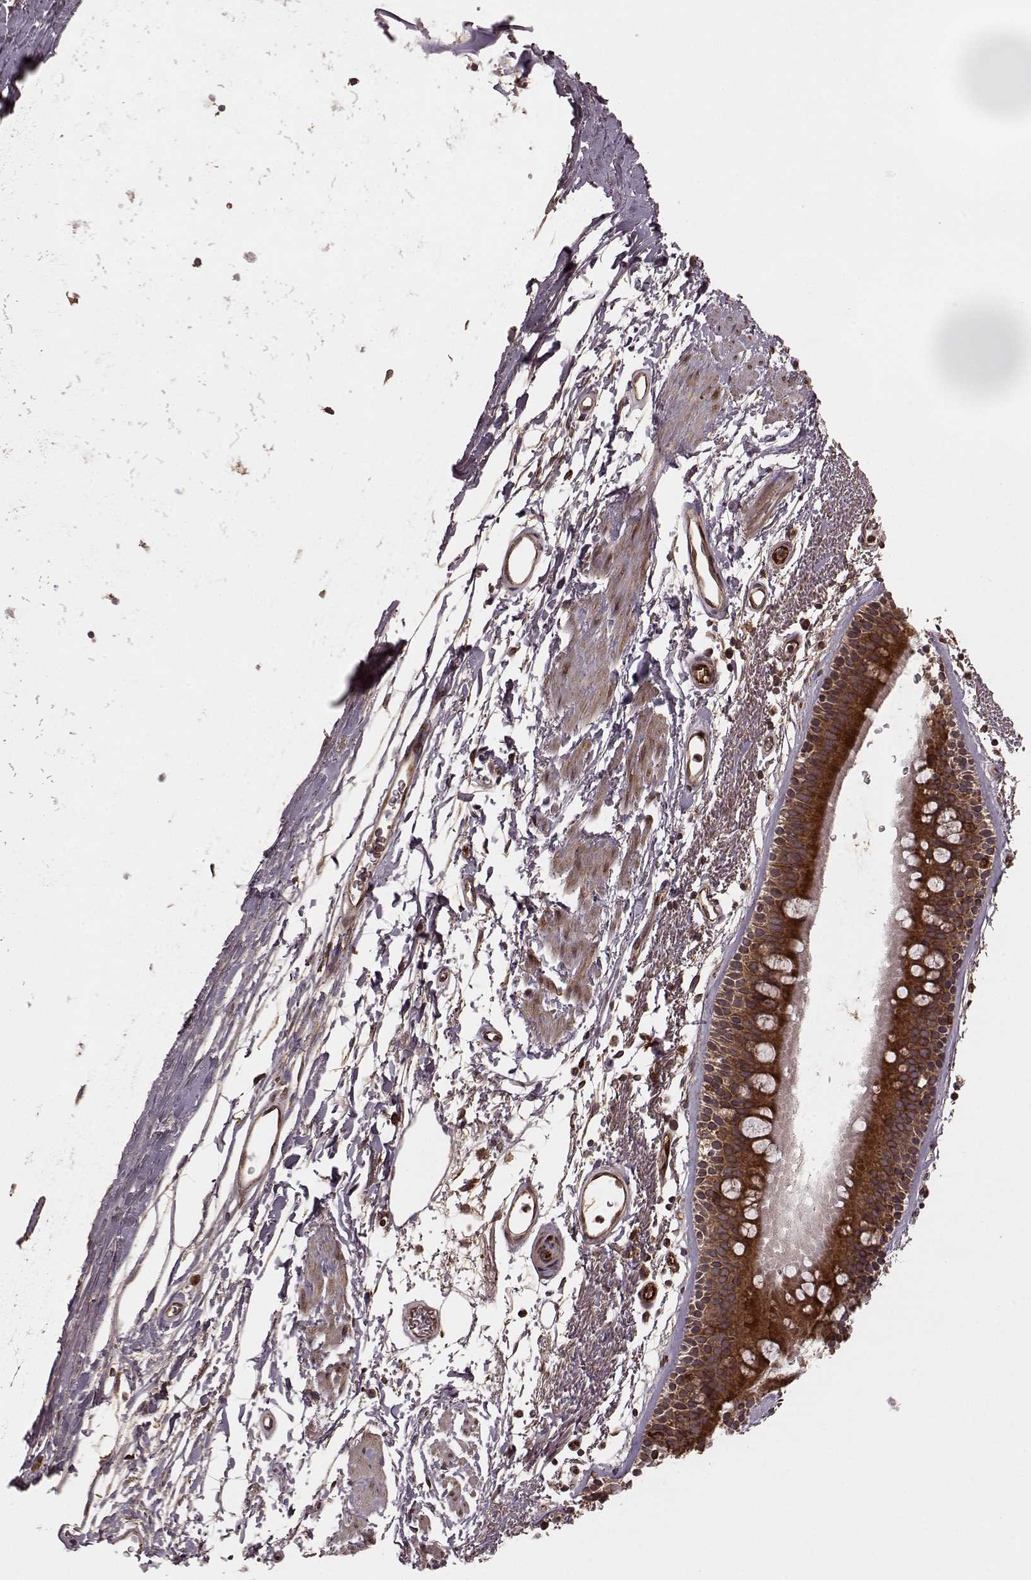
{"staining": {"intensity": "strong", "quantity": ">75%", "location": "cytoplasmic/membranous"}, "tissue": "bronchus", "cell_type": "Respiratory epithelial cells", "image_type": "normal", "snomed": [{"axis": "morphology", "description": "Normal tissue, NOS"}, {"axis": "topography", "description": "Lymph node"}, {"axis": "topography", "description": "Bronchus"}], "caption": "Immunohistochemical staining of benign human bronchus reveals high levels of strong cytoplasmic/membranous expression in about >75% of respiratory epithelial cells.", "gene": "AGPAT1", "patient": {"sex": "female", "age": 70}}